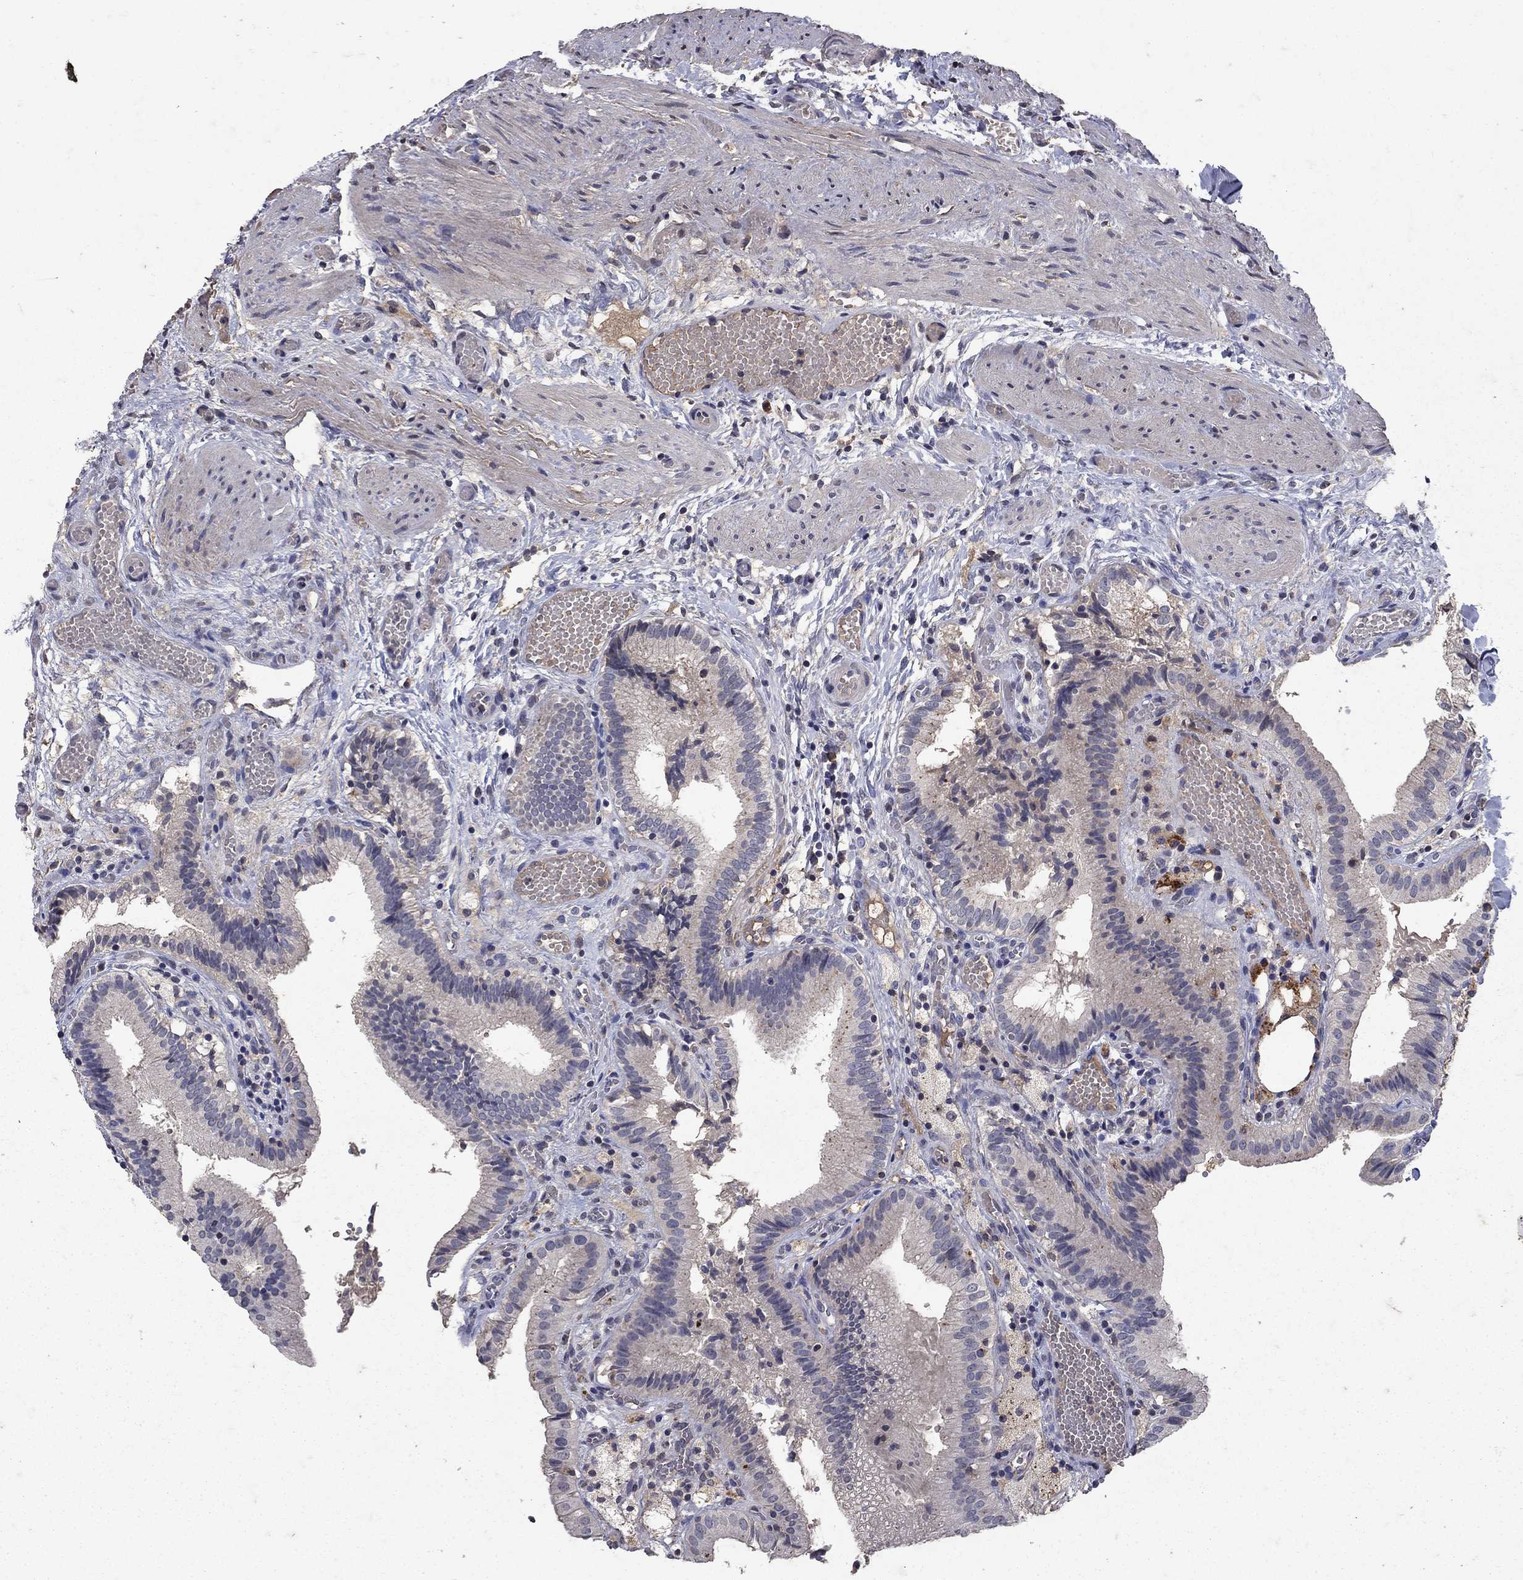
{"staining": {"intensity": "negative", "quantity": "none", "location": "none"}, "tissue": "gallbladder", "cell_type": "Glandular cells", "image_type": "normal", "snomed": [{"axis": "morphology", "description": "Normal tissue, NOS"}, {"axis": "topography", "description": "Gallbladder"}], "caption": "High power microscopy image of an immunohistochemistry (IHC) micrograph of unremarkable gallbladder, revealing no significant staining in glandular cells. Nuclei are stained in blue.", "gene": "NPC2", "patient": {"sex": "female", "age": 24}}